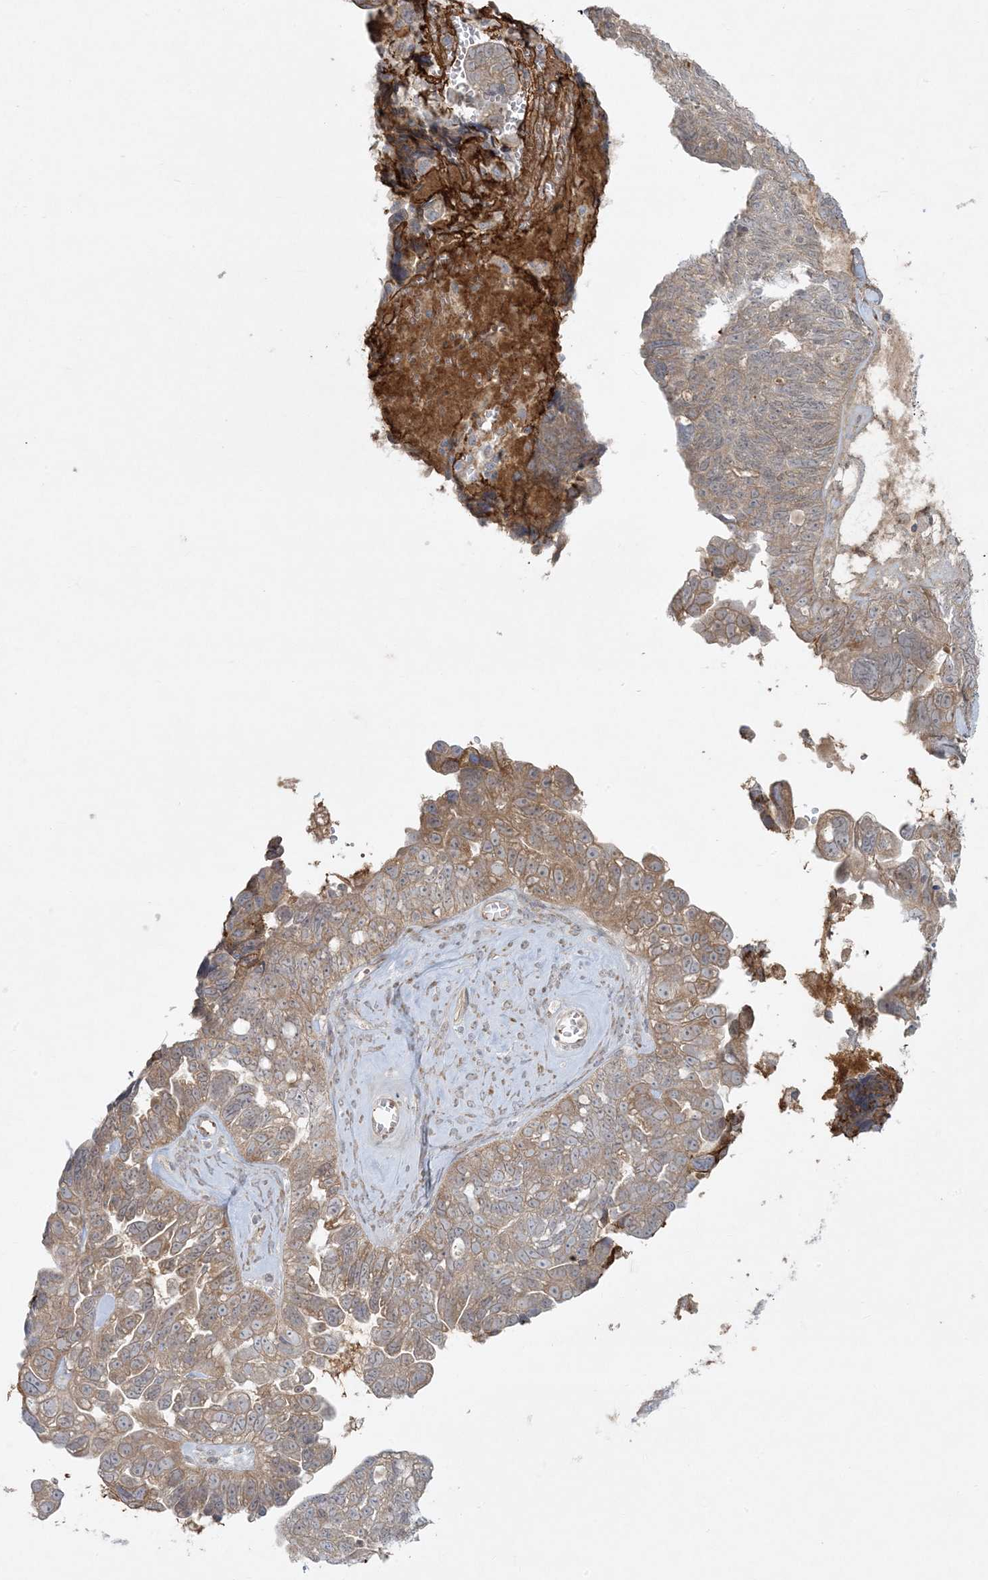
{"staining": {"intensity": "moderate", "quantity": ">75%", "location": "cytoplasmic/membranous"}, "tissue": "ovarian cancer", "cell_type": "Tumor cells", "image_type": "cancer", "snomed": [{"axis": "morphology", "description": "Cystadenocarcinoma, serous, NOS"}, {"axis": "topography", "description": "Ovary"}], "caption": "An immunohistochemistry (IHC) photomicrograph of neoplastic tissue is shown. Protein staining in brown labels moderate cytoplasmic/membranous positivity in serous cystadenocarcinoma (ovarian) within tumor cells.", "gene": "ZNF263", "patient": {"sex": "female", "age": 79}}